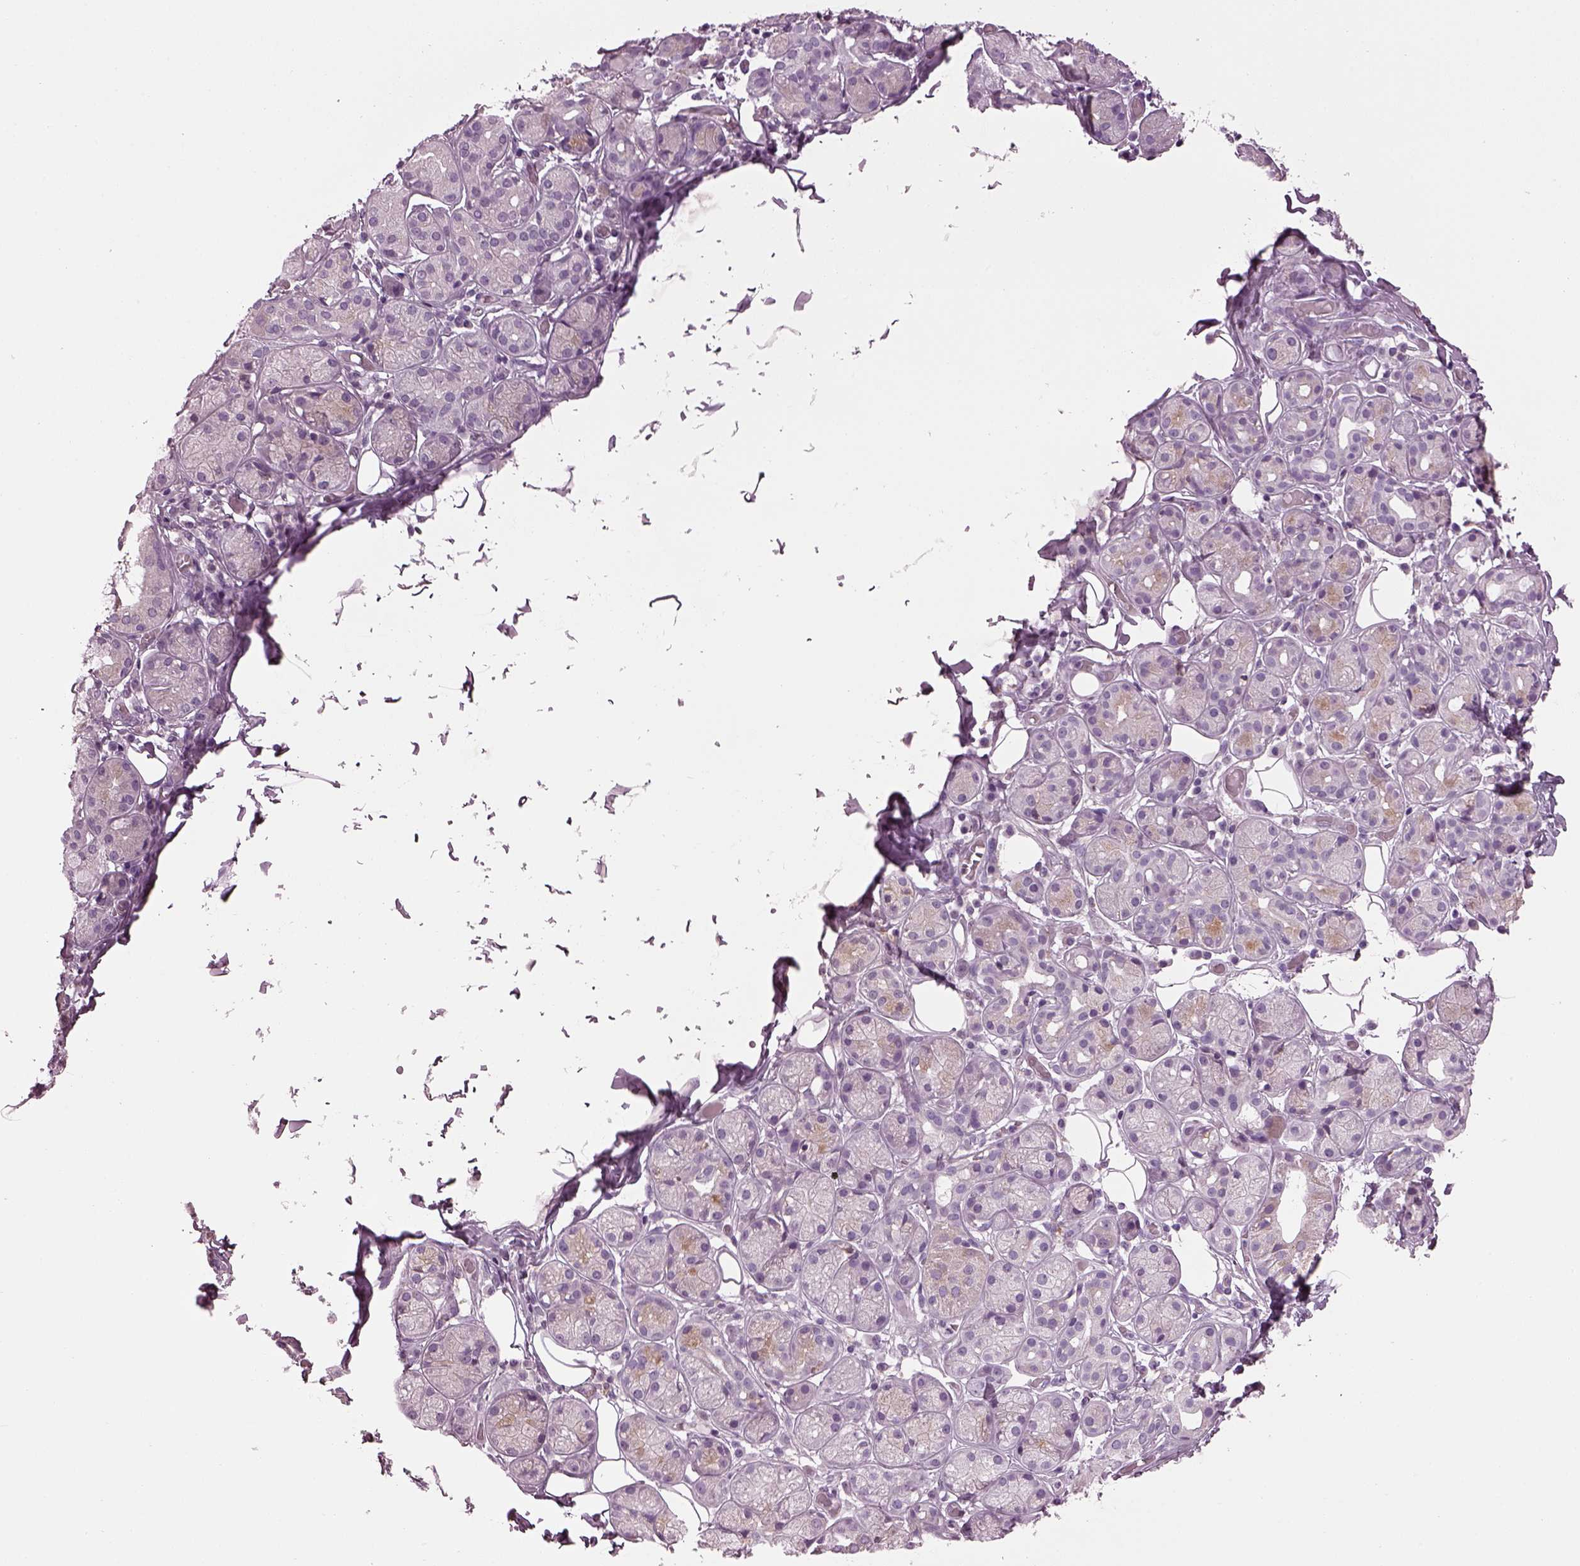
{"staining": {"intensity": "weak", "quantity": "<25%", "location": "cytoplasmic/membranous"}, "tissue": "salivary gland", "cell_type": "Glandular cells", "image_type": "normal", "snomed": [{"axis": "morphology", "description": "Normal tissue, NOS"}, {"axis": "topography", "description": "Salivary gland"}, {"axis": "topography", "description": "Peripheral nerve tissue"}], "caption": "DAB immunohistochemical staining of unremarkable human salivary gland exhibits no significant staining in glandular cells. (Stains: DAB immunohistochemistry (IHC) with hematoxylin counter stain, Microscopy: brightfield microscopy at high magnification).", "gene": "TMEM231", "patient": {"sex": "male", "age": 71}}